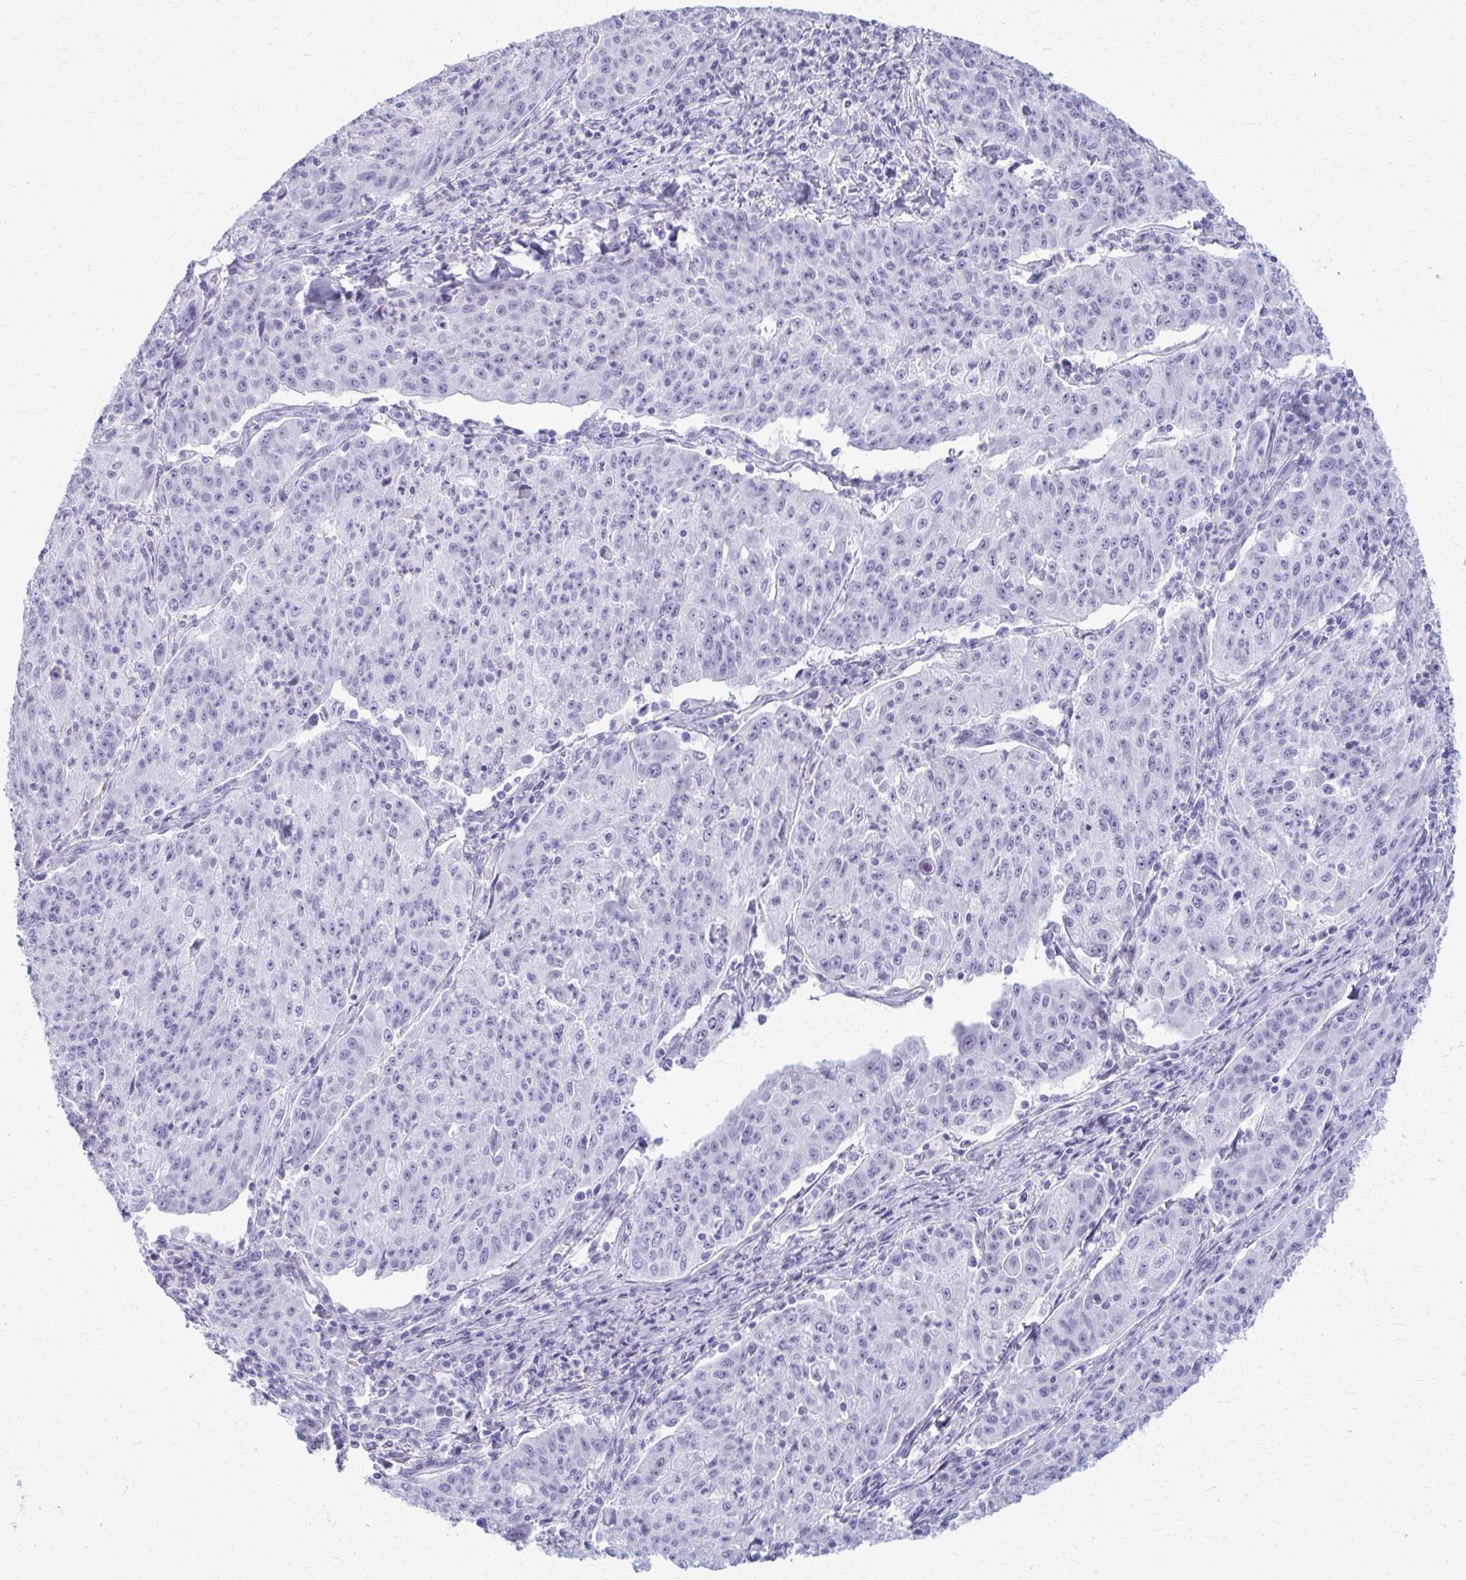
{"staining": {"intensity": "negative", "quantity": "none", "location": "none"}, "tissue": "lung cancer", "cell_type": "Tumor cells", "image_type": "cancer", "snomed": [{"axis": "morphology", "description": "Squamous cell carcinoma, NOS"}, {"axis": "morphology", "description": "Squamous cell carcinoma, metastatic, NOS"}, {"axis": "topography", "description": "Bronchus"}, {"axis": "topography", "description": "Lung"}], "caption": "Micrograph shows no protein staining in tumor cells of lung cancer (squamous cell carcinoma) tissue. (Stains: DAB (3,3'-diaminobenzidine) immunohistochemistry (IHC) with hematoxylin counter stain, Microscopy: brightfield microscopy at high magnification).", "gene": "ACSM2B", "patient": {"sex": "male", "age": 62}}